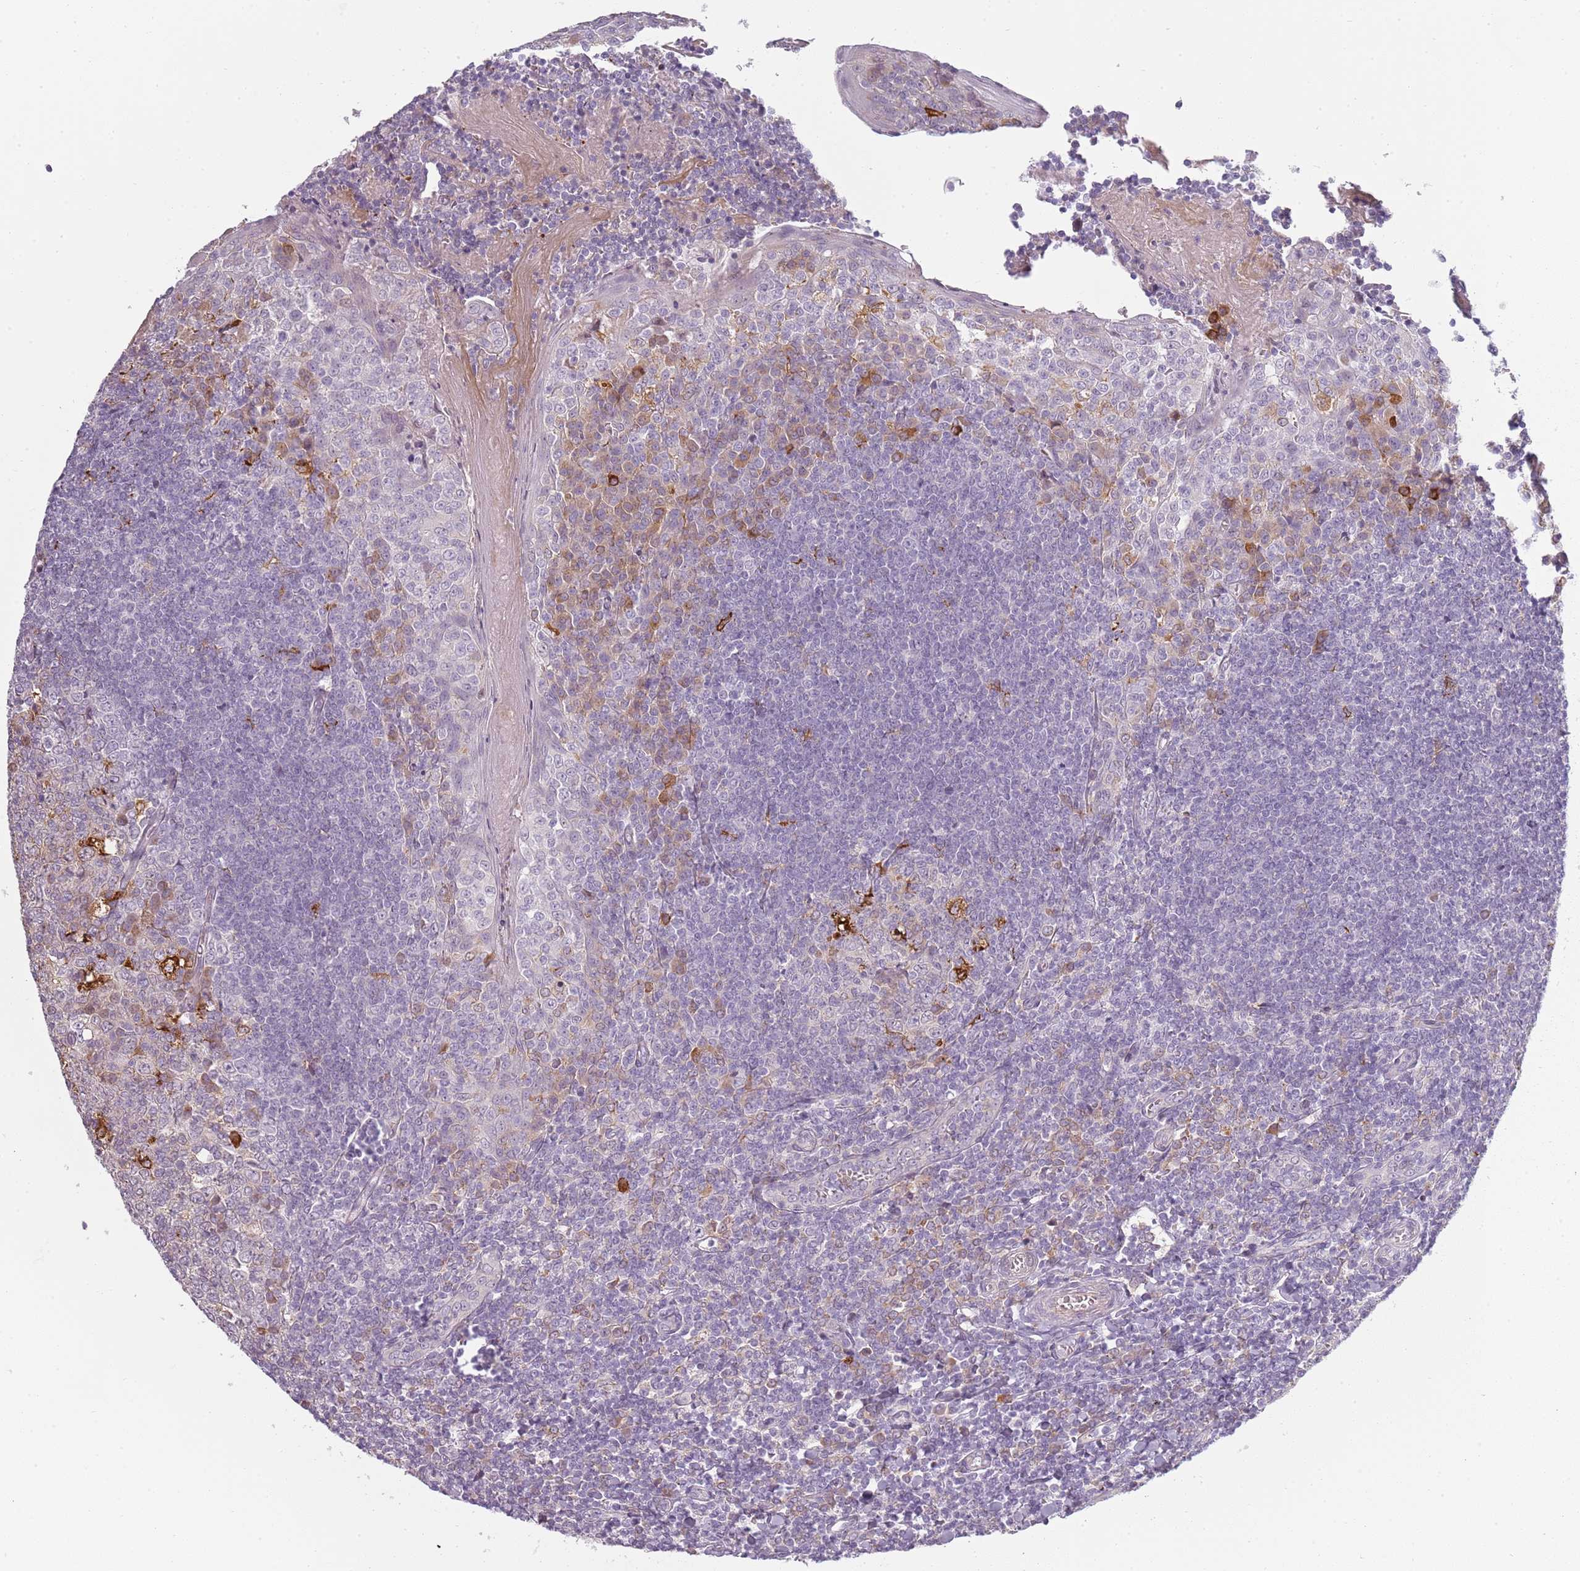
{"staining": {"intensity": "moderate", "quantity": "<25%", "location": "cytoplasmic/membranous"}, "tissue": "tonsil", "cell_type": "Germinal center cells", "image_type": "normal", "snomed": [{"axis": "morphology", "description": "Normal tissue, NOS"}, {"axis": "topography", "description": "Tonsil"}], "caption": "Protein staining by immunohistochemistry displays moderate cytoplasmic/membranous staining in about <25% of germinal center cells in unremarkable tonsil.", "gene": "CC2D2B", "patient": {"sex": "male", "age": 27}}